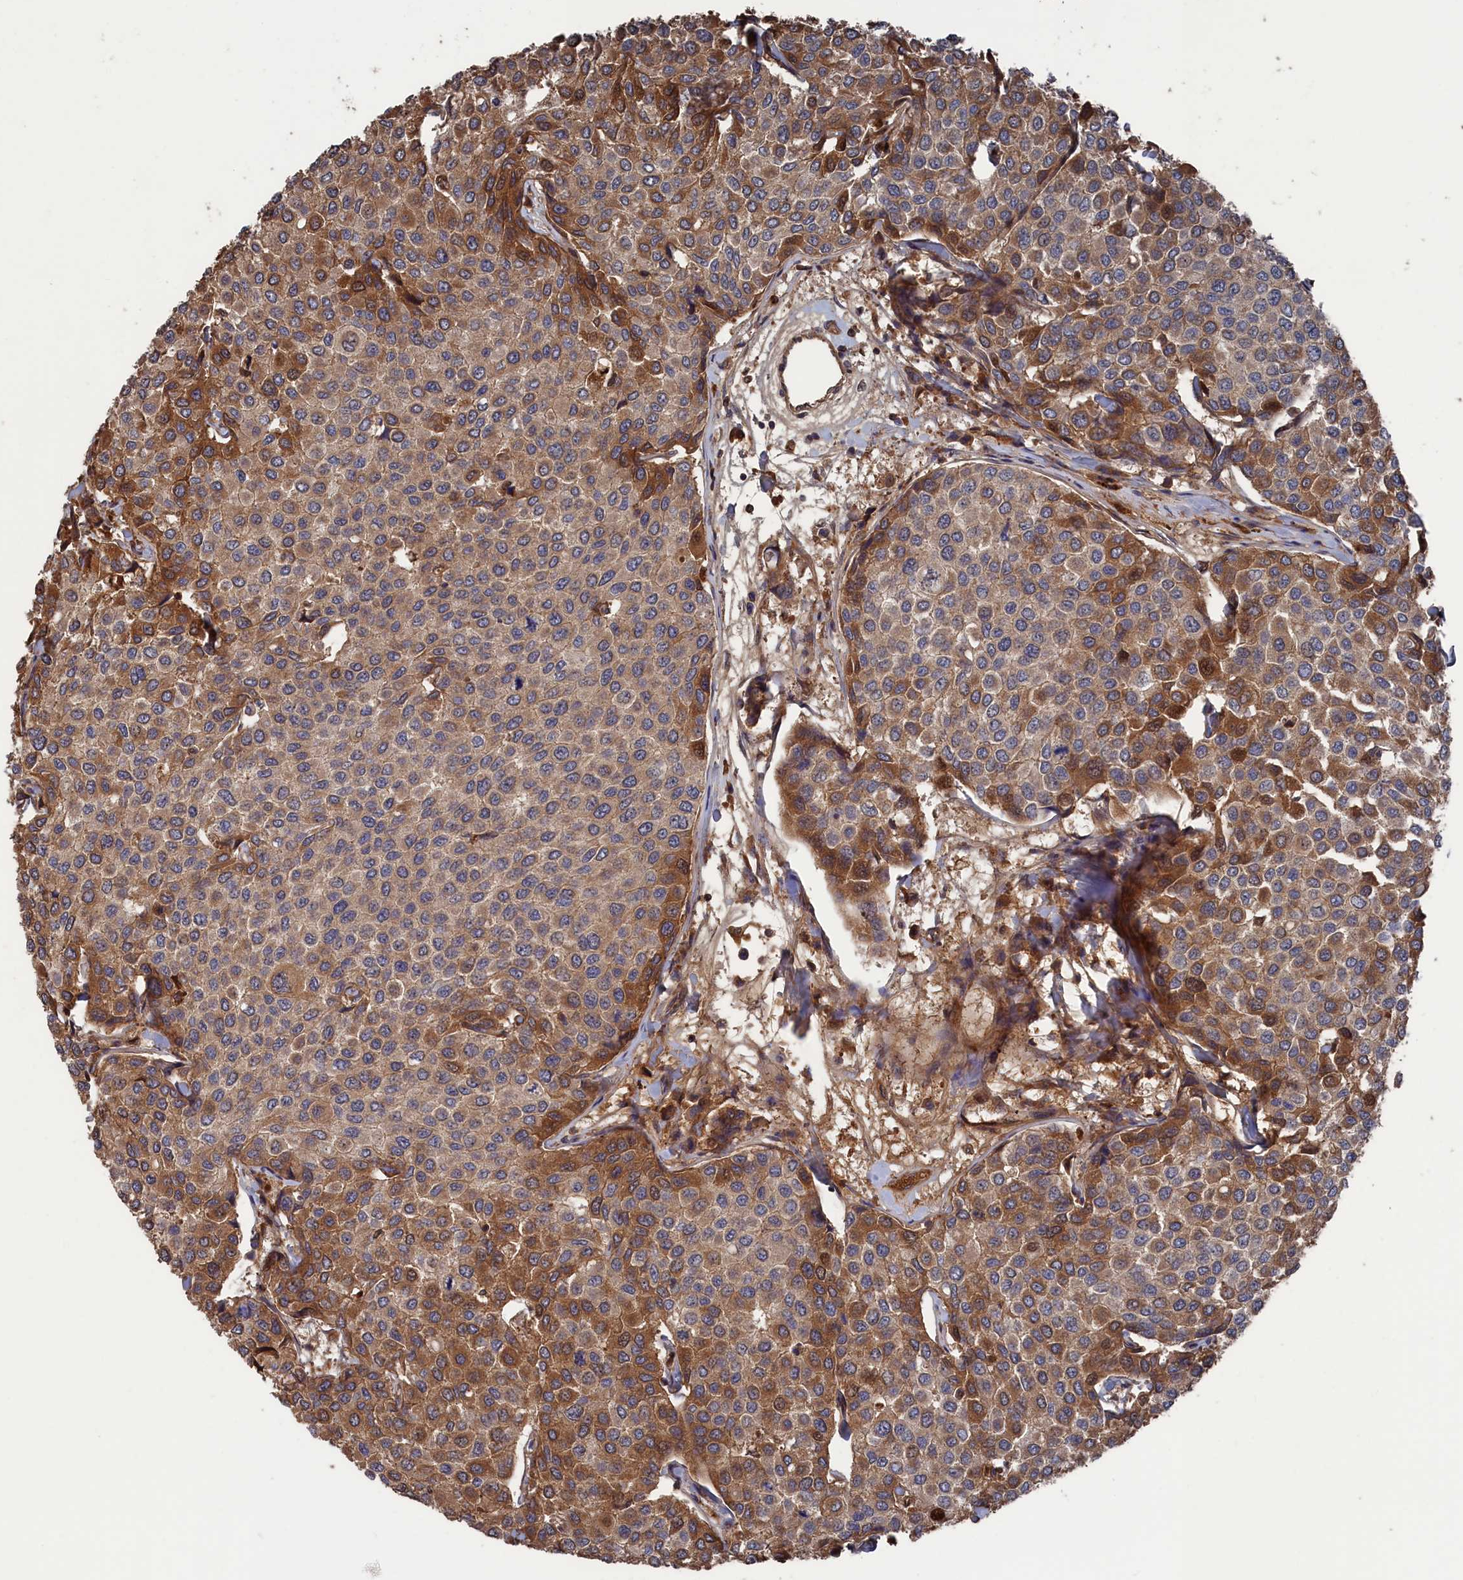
{"staining": {"intensity": "strong", "quantity": "<25%", "location": "cytoplasmic/membranous"}, "tissue": "breast cancer", "cell_type": "Tumor cells", "image_type": "cancer", "snomed": [{"axis": "morphology", "description": "Duct carcinoma"}, {"axis": "topography", "description": "Breast"}], "caption": "This image reveals breast infiltrating ductal carcinoma stained with IHC to label a protein in brown. The cytoplasmic/membranous of tumor cells show strong positivity for the protein. Nuclei are counter-stained blue.", "gene": "PLA2G15", "patient": {"sex": "female", "age": 55}}